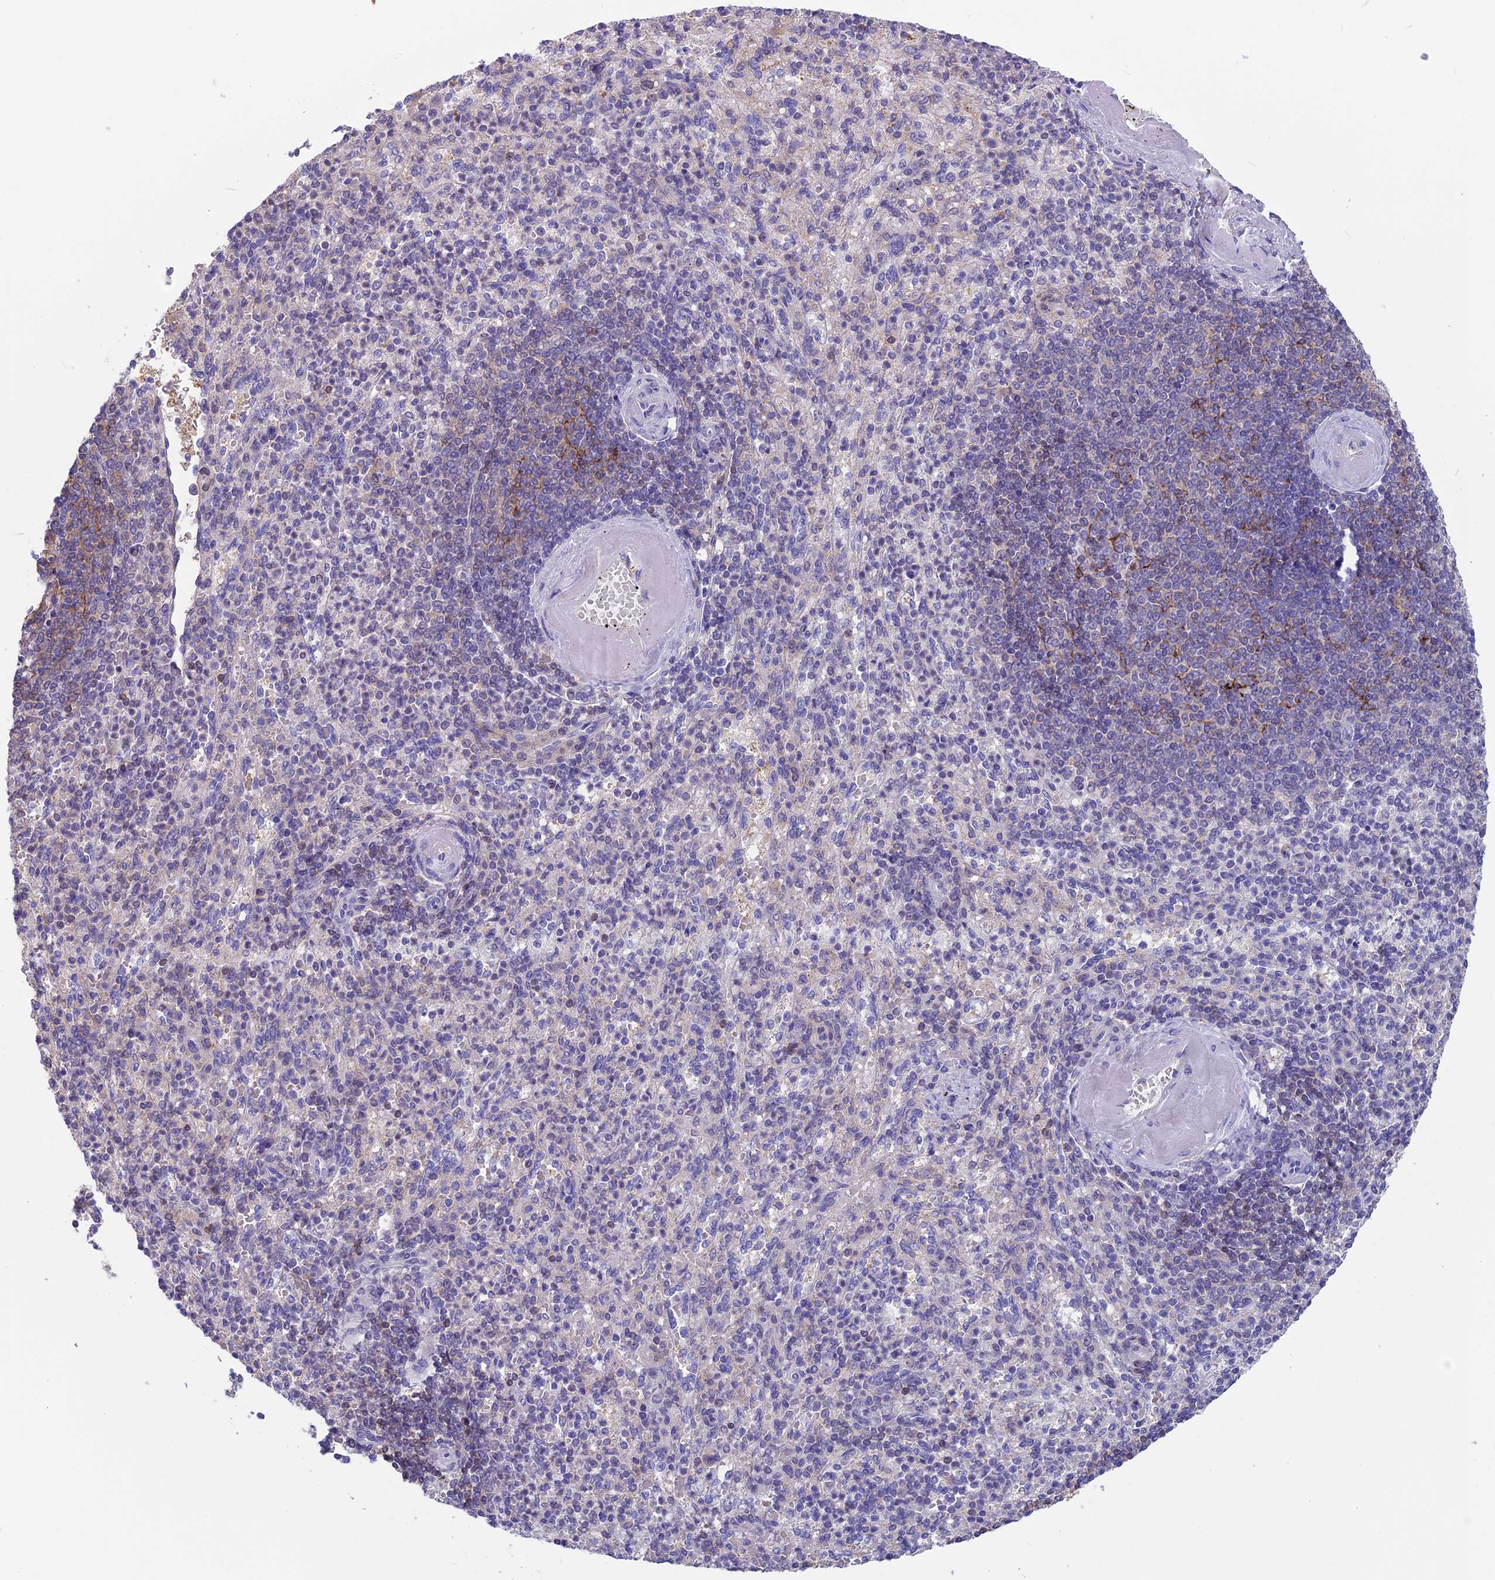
{"staining": {"intensity": "negative", "quantity": "none", "location": "none"}, "tissue": "spleen", "cell_type": "Cells in red pulp", "image_type": "normal", "snomed": [{"axis": "morphology", "description": "Normal tissue, NOS"}, {"axis": "topography", "description": "Spleen"}], "caption": "Spleen was stained to show a protein in brown. There is no significant staining in cells in red pulp. (Immunohistochemistry (ihc), brightfield microscopy, high magnification).", "gene": "SNAP91", "patient": {"sex": "female", "age": 74}}